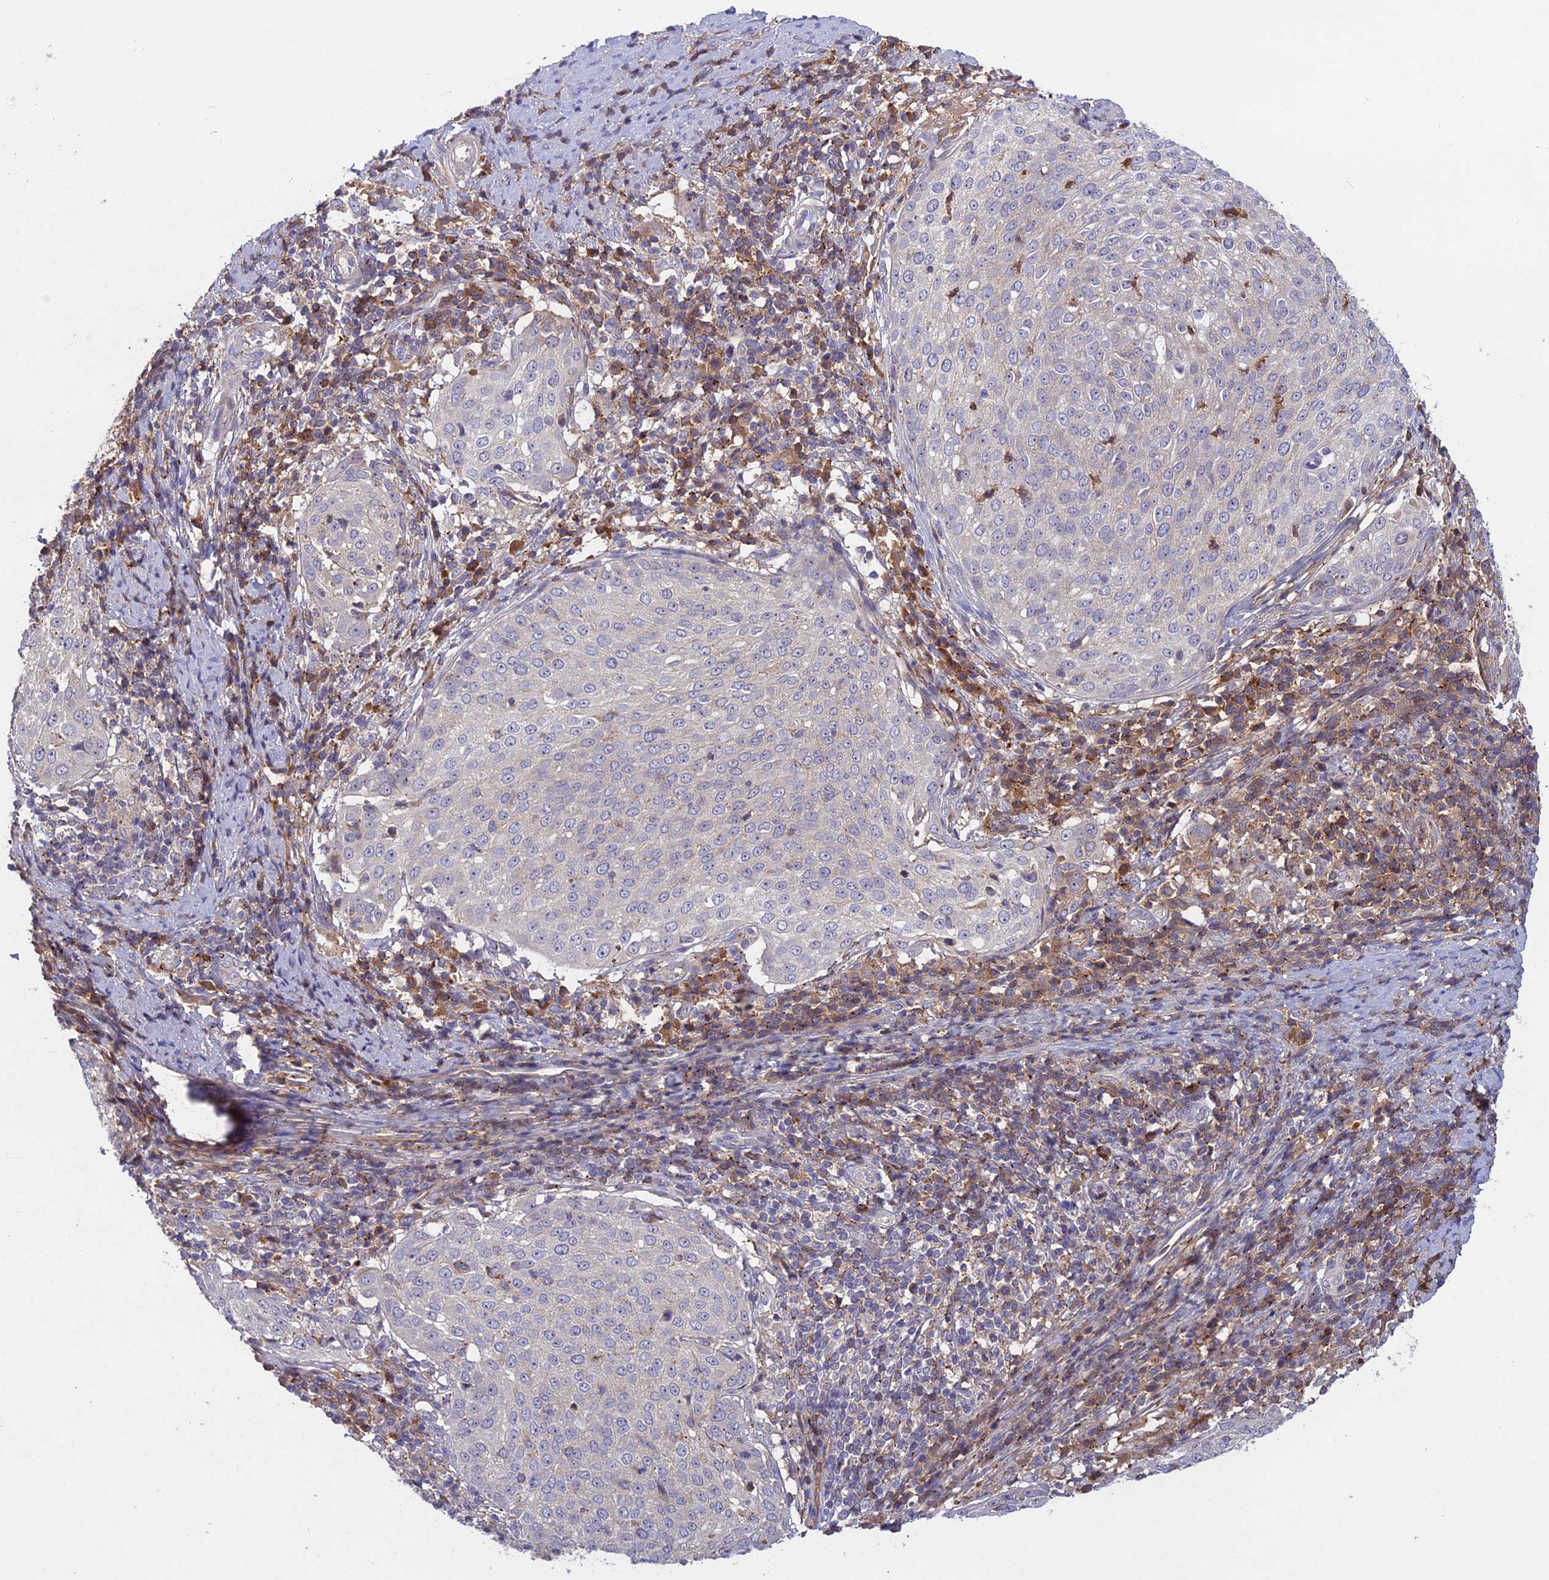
{"staining": {"intensity": "negative", "quantity": "none", "location": "none"}, "tissue": "cervical cancer", "cell_type": "Tumor cells", "image_type": "cancer", "snomed": [{"axis": "morphology", "description": "Squamous cell carcinoma, NOS"}, {"axis": "topography", "description": "Cervix"}], "caption": "This is an immunohistochemistry micrograph of cervical cancer (squamous cell carcinoma). There is no staining in tumor cells.", "gene": "ADO", "patient": {"sex": "female", "age": 57}}